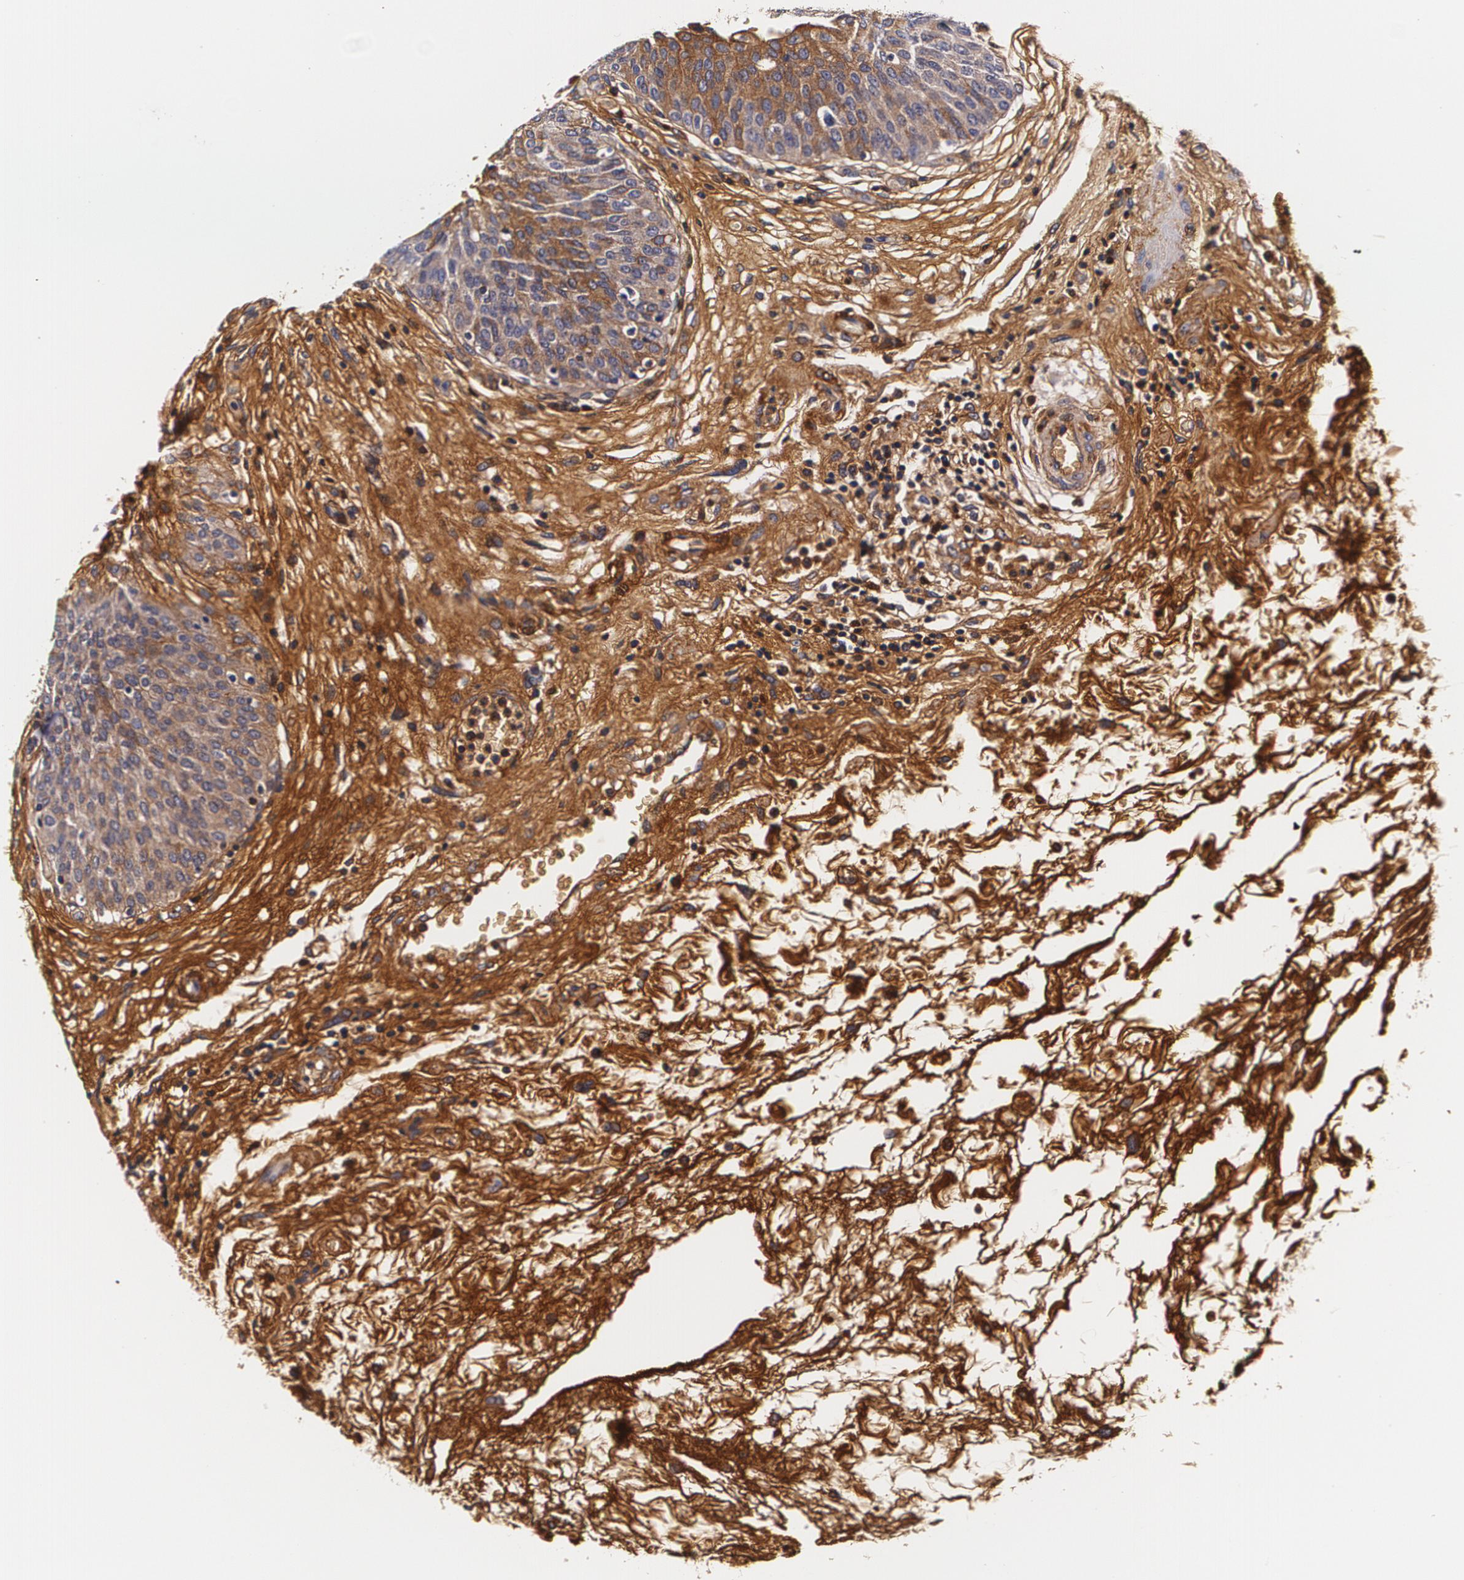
{"staining": {"intensity": "weak", "quantity": "25%-75%", "location": "cytoplasmic/membranous"}, "tissue": "urinary bladder", "cell_type": "Urothelial cells", "image_type": "normal", "snomed": [{"axis": "morphology", "description": "Normal tissue, NOS"}, {"axis": "topography", "description": "Smooth muscle"}, {"axis": "topography", "description": "Urinary bladder"}], "caption": "Immunohistochemistry (DAB) staining of normal urinary bladder demonstrates weak cytoplasmic/membranous protein expression in about 25%-75% of urothelial cells.", "gene": "TTR", "patient": {"sex": "male", "age": 35}}